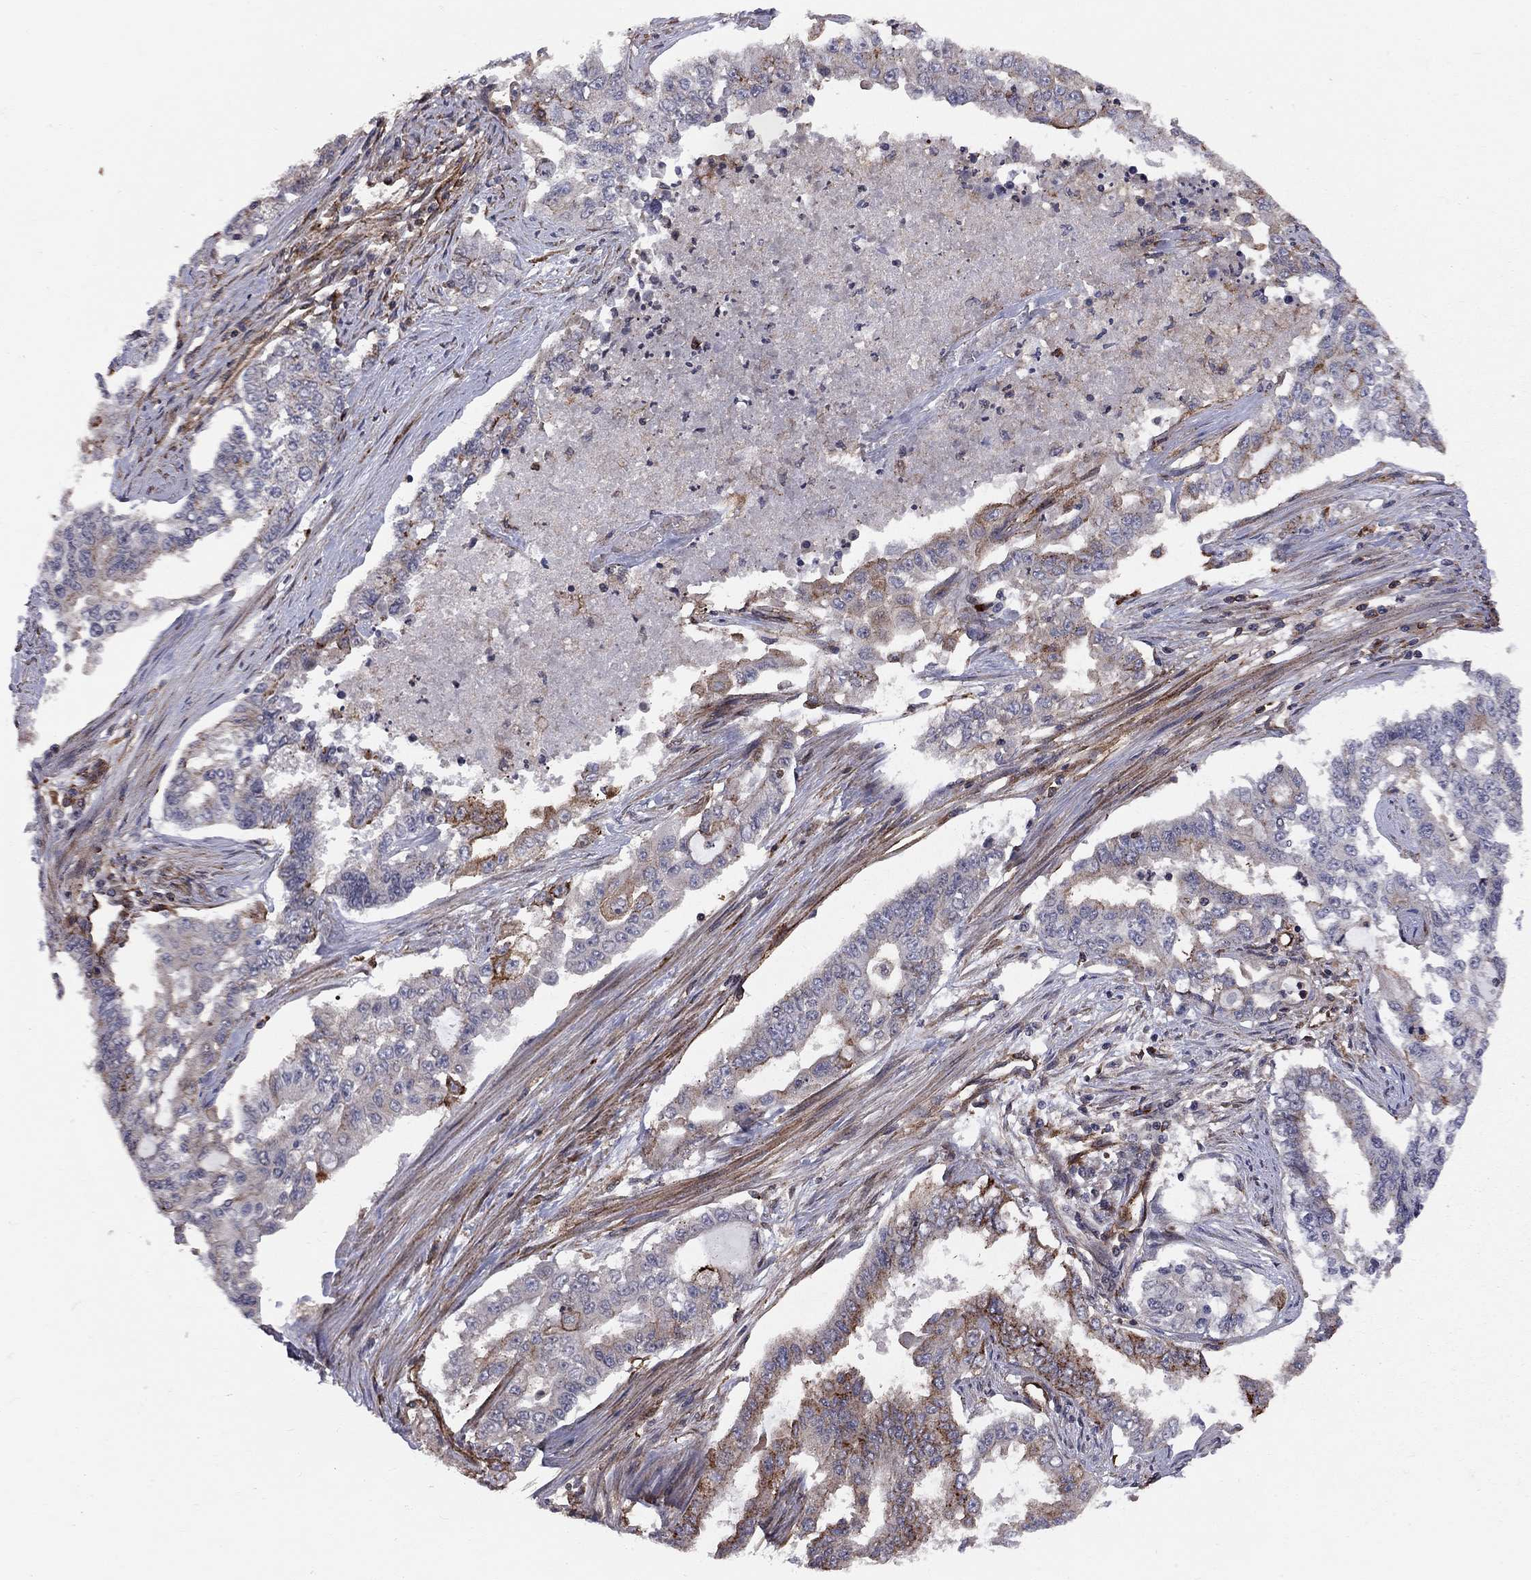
{"staining": {"intensity": "moderate", "quantity": "<25%", "location": "cytoplasmic/membranous"}, "tissue": "endometrial cancer", "cell_type": "Tumor cells", "image_type": "cancer", "snomed": [{"axis": "morphology", "description": "Adenocarcinoma, NOS"}, {"axis": "topography", "description": "Uterus"}], "caption": "Immunohistochemistry (IHC) histopathology image of endometrial adenocarcinoma stained for a protein (brown), which reveals low levels of moderate cytoplasmic/membranous positivity in about <25% of tumor cells.", "gene": "RASEF", "patient": {"sex": "female", "age": 59}}